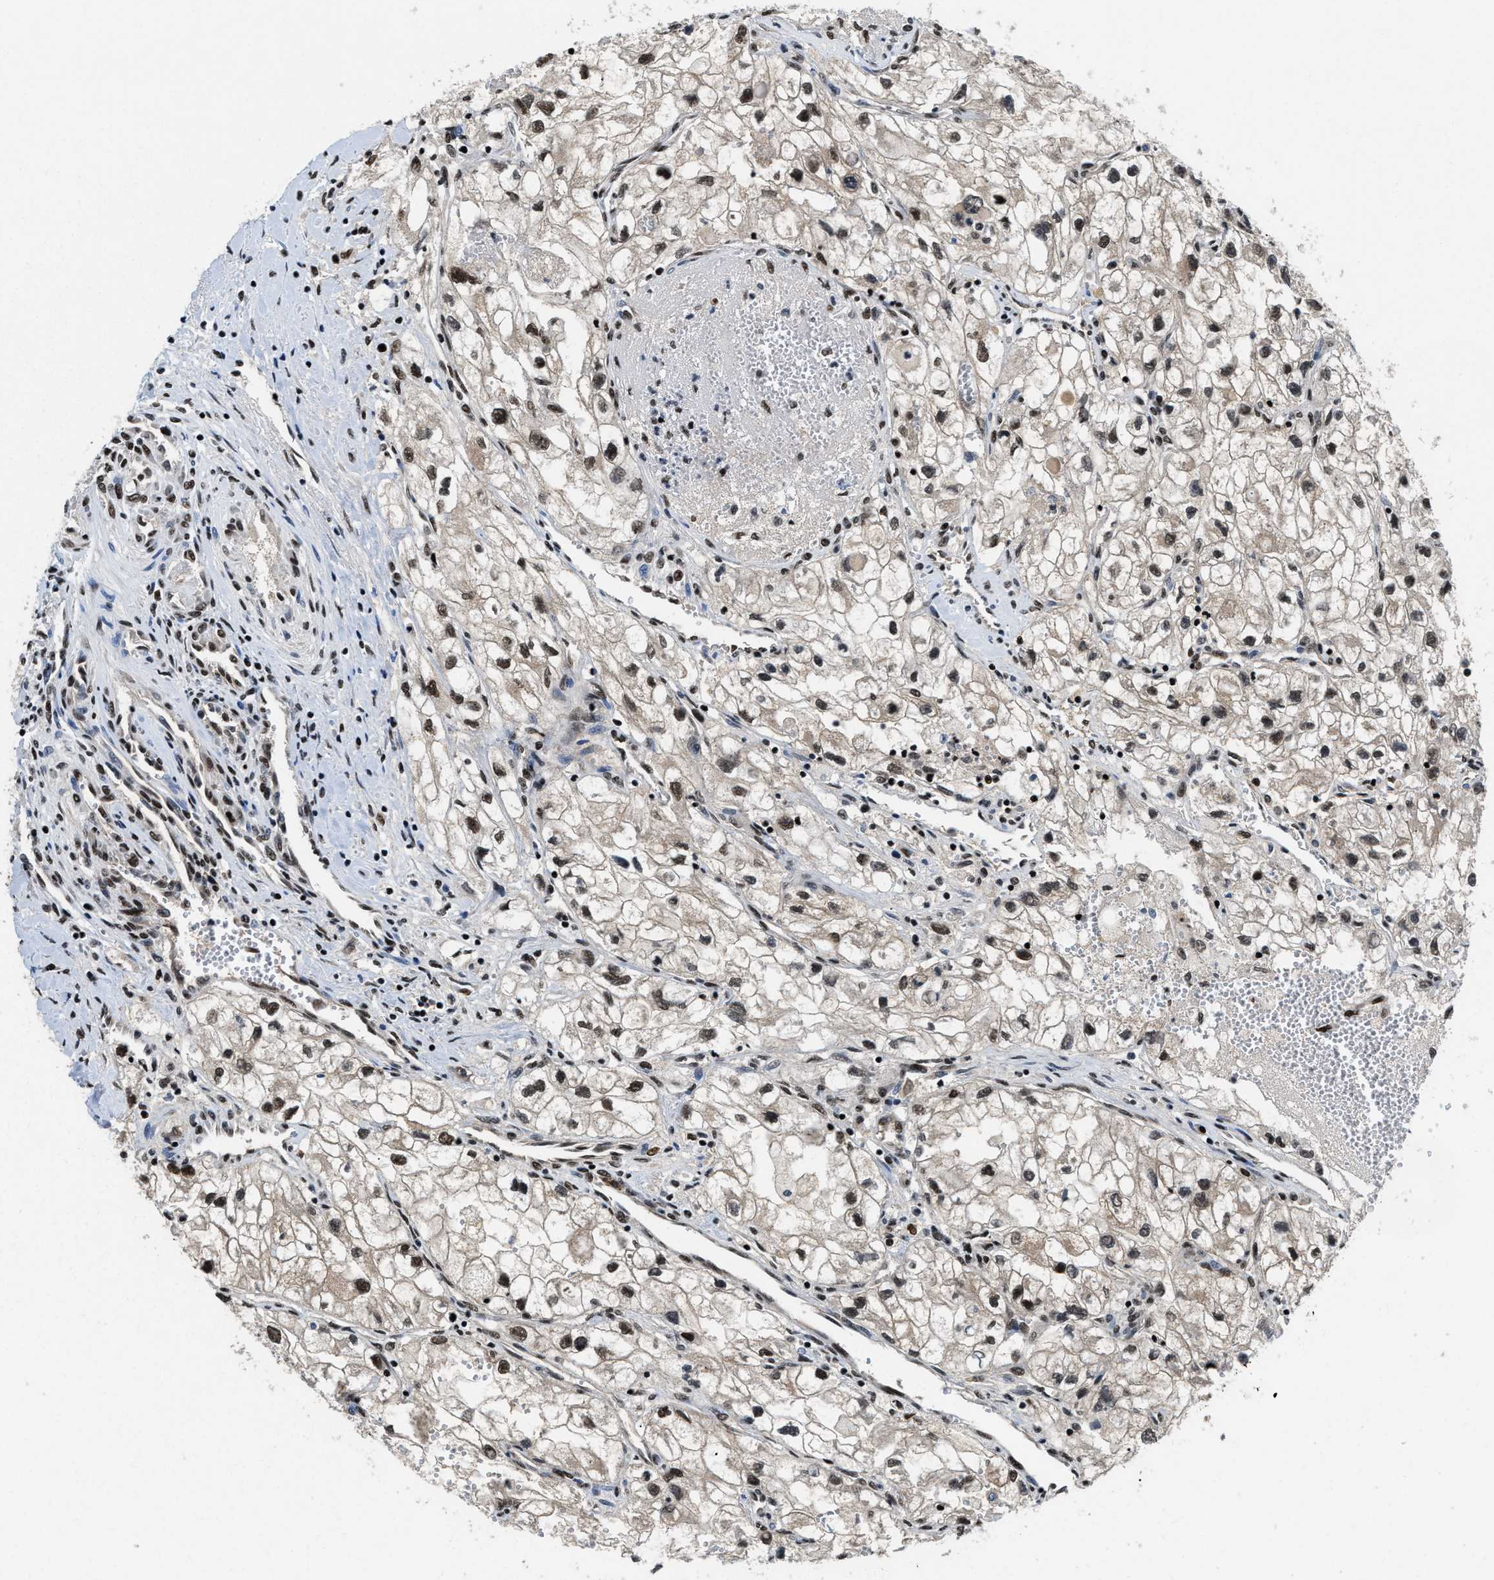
{"staining": {"intensity": "moderate", "quantity": ">75%", "location": "nuclear"}, "tissue": "renal cancer", "cell_type": "Tumor cells", "image_type": "cancer", "snomed": [{"axis": "morphology", "description": "Adenocarcinoma, NOS"}, {"axis": "topography", "description": "Kidney"}], "caption": "This is a histology image of immunohistochemistry staining of renal cancer, which shows moderate positivity in the nuclear of tumor cells.", "gene": "SAFB", "patient": {"sex": "female", "age": 70}}